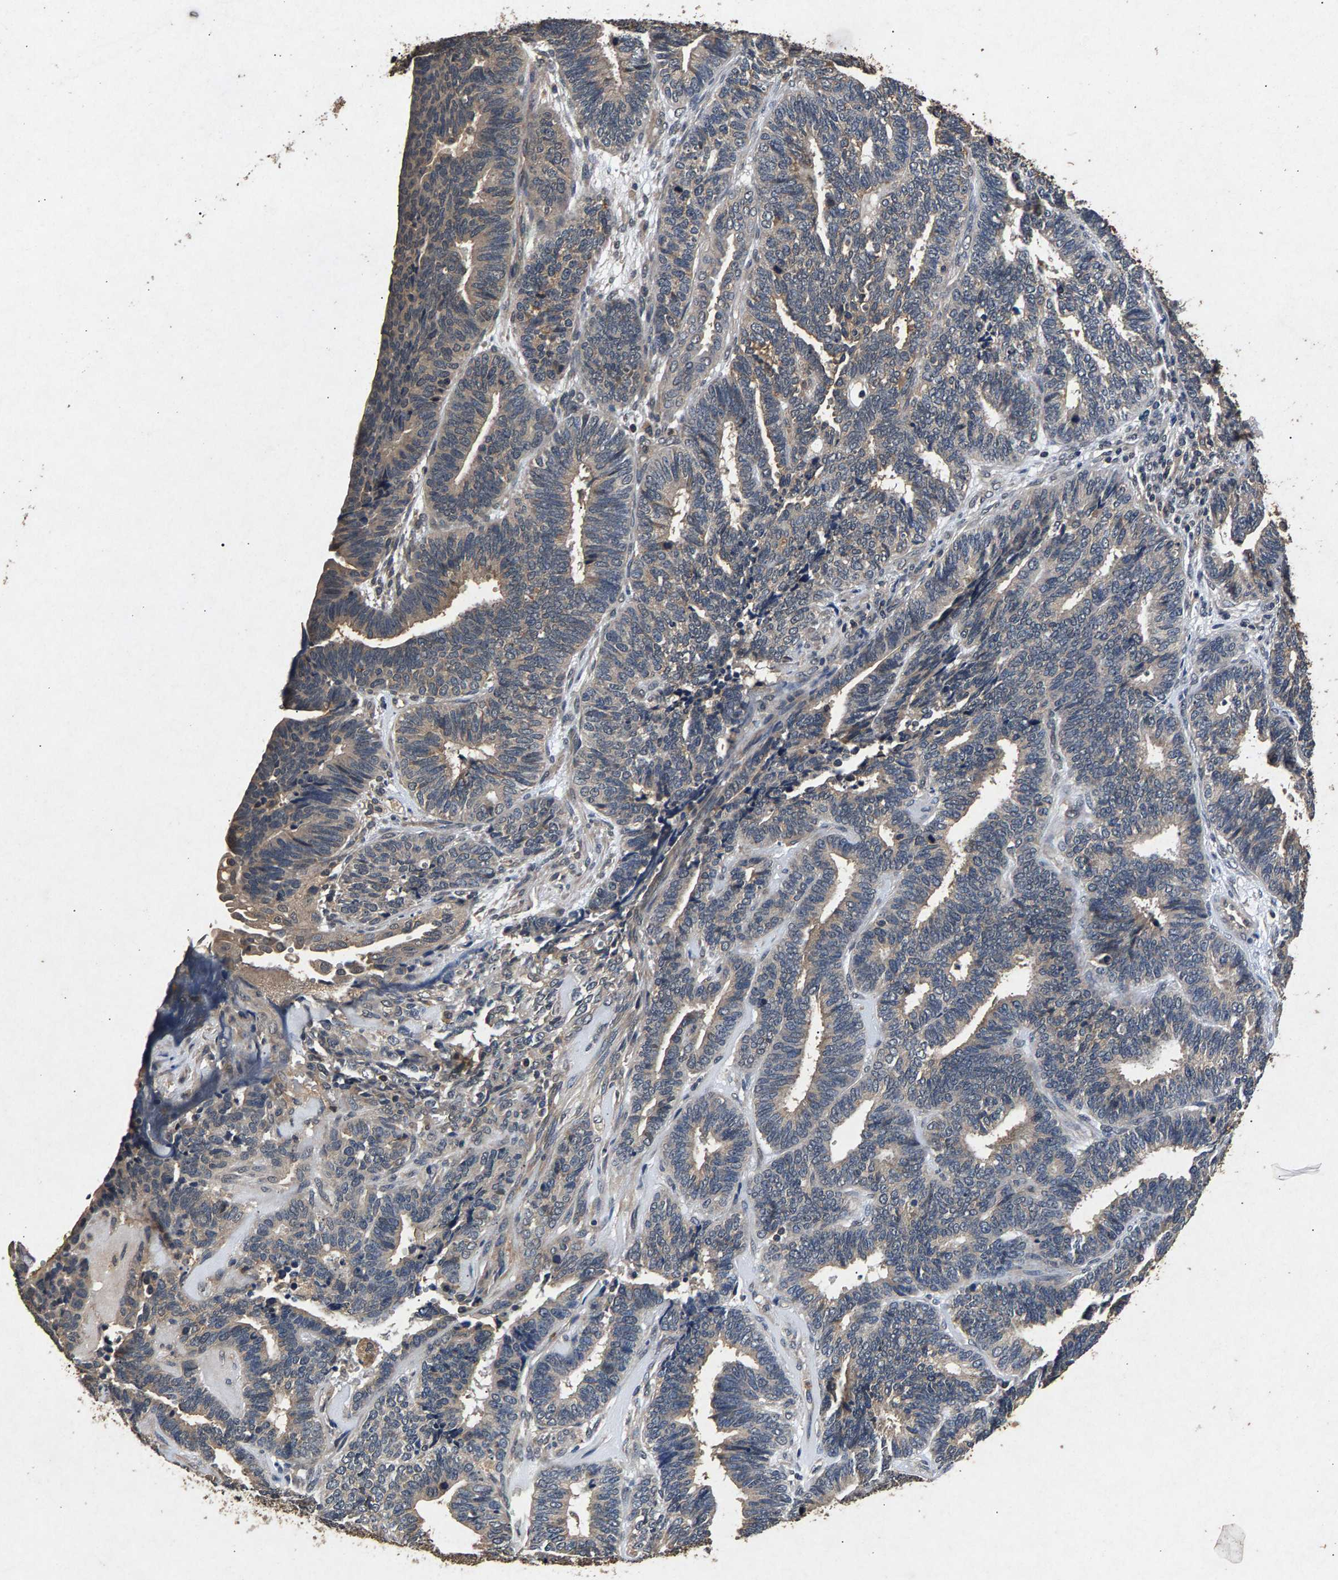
{"staining": {"intensity": "weak", "quantity": "<25%", "location": "cytoplasmic/membranous"}, "tissue": "endometrial cancer", "cell_type": "Tumor cells", "image_type": "cancer", "snomed": [{"axis": "morphology", "description": "Adenocarcinoma, NOS"}, {"axis": "topography", "description": "Endometrium"}], "caption": "Tumor cells show no significant protein expression in endometrial adenocarcinoma. (Brightfield microscopy of DAB immunohistochemistry at high magnification).", "gene": "PPP1CC", "patient": {"sex": "female", "age": 70}}